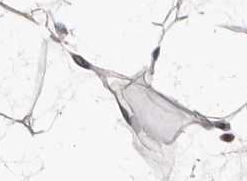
{"staining": {"intensity": "weak", "quantity": ">75%", "location": "cytoplasmic/membranous"}, "tissue": "adipose tissue", "cell_type": "Adipocytes", "image_type": "normal", "snomed": [{"axis": "morphology", "description": "Normal tissue, NOS"}, {"axis": "topography", "description": "Breast"}], "caption": "A histopathology image of adipose tissue stained for a protein exhibits weak cytoplasmic/membranous brown staining in adipocytes.", "gene": "GREB1", "patient": {"sex": "female", "age": 23}}